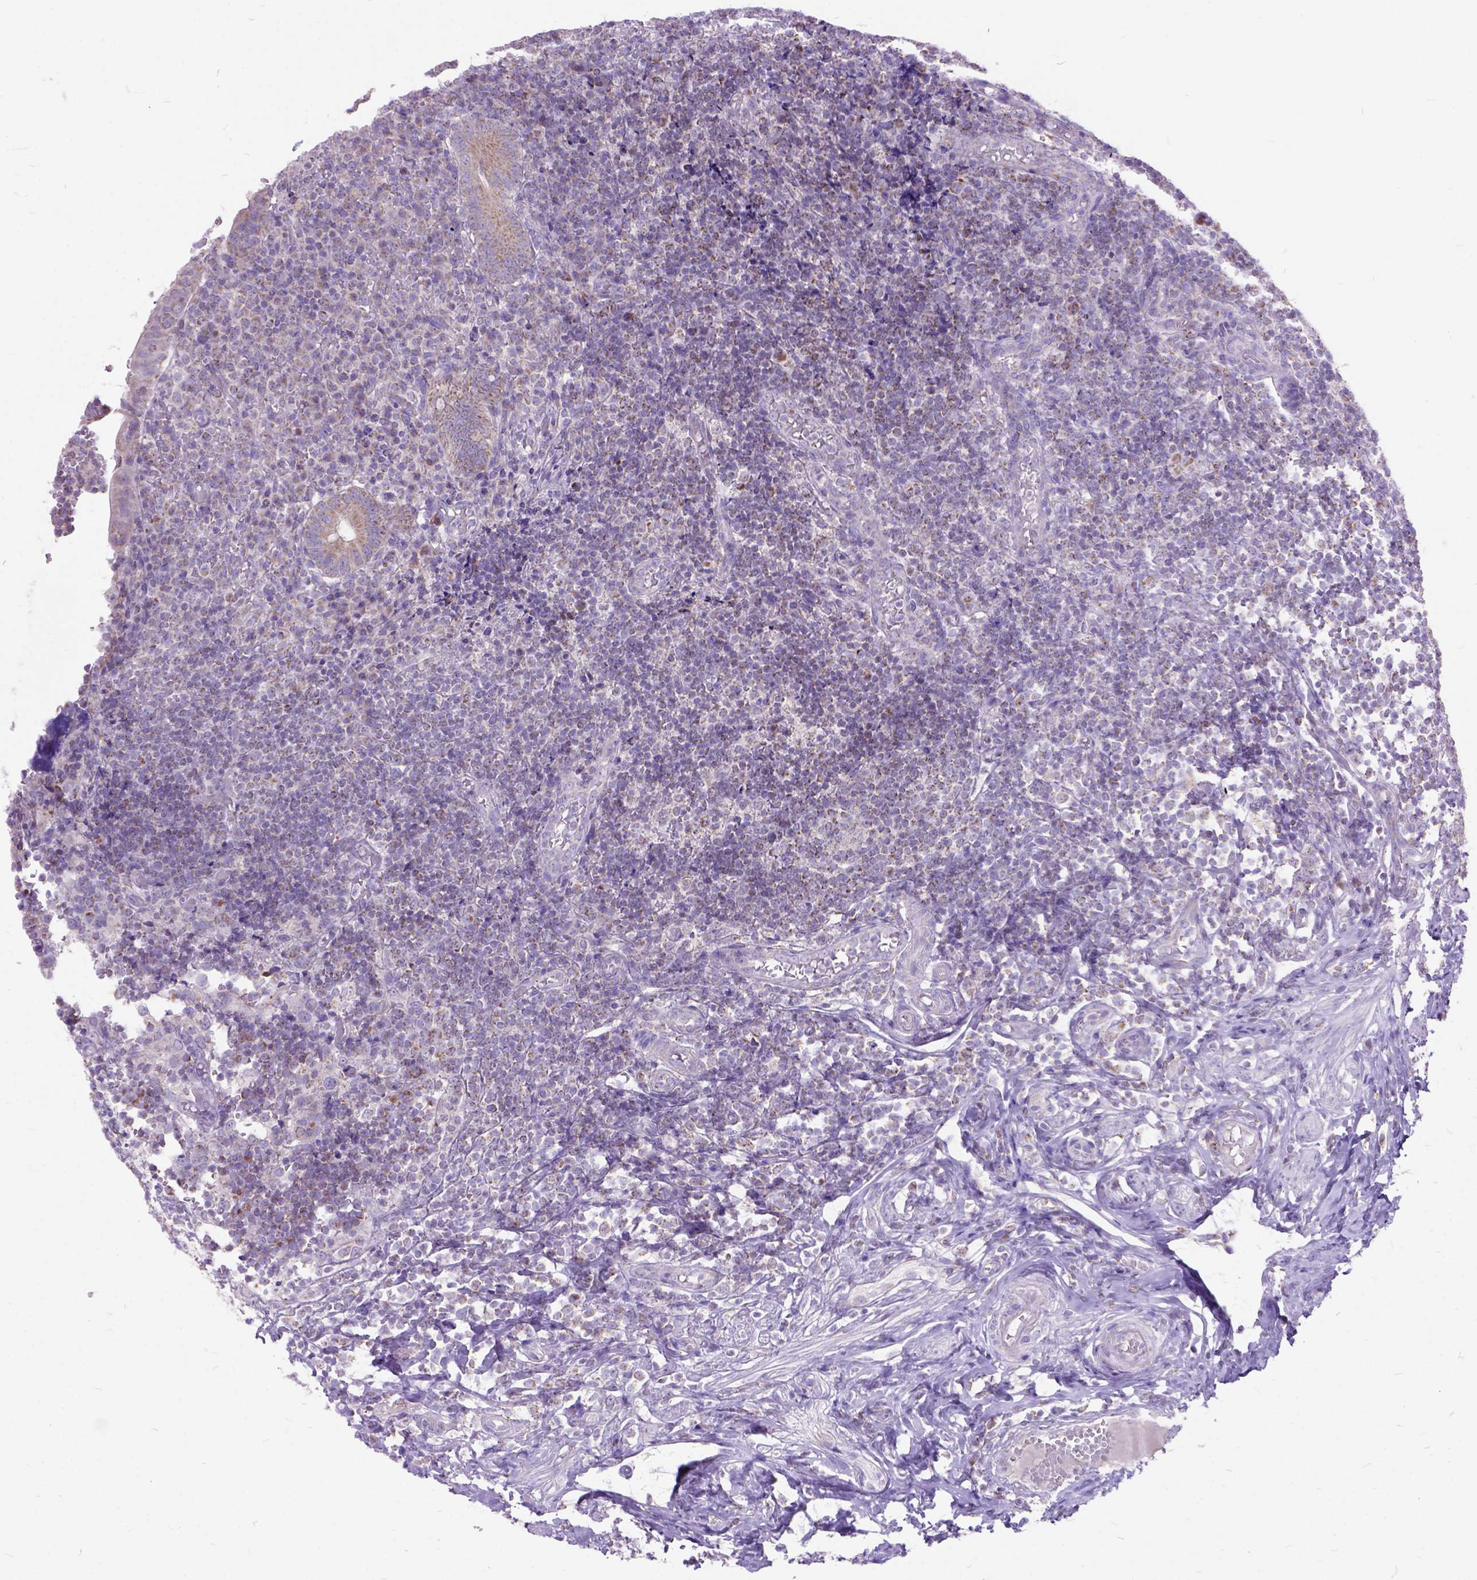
{"staining": {"intensity": "moderate", "quantity": ">75%", "location": "cytoplasmic/membranous"}, "tissue": "appendix", "cell_type": "Glandular cells", "image_type": "normal", "snomed": [{"axis": "morphology", "description": "Normal tissue, NOS"}, {"axis": "topography", "description": "Appendix"}], "caption": "Immunohistochemistry (IHC) image of benign appendix: appendix stained using immunohistochemistry shows medium levels of moderate protein expression localized specifically in the cytoplasmic/membranous of glandular cells, appearing as a cytoplasmic/membranous brown color.", "gene": "CTAG2", "patient": {"sex": "male", "age": 18}}